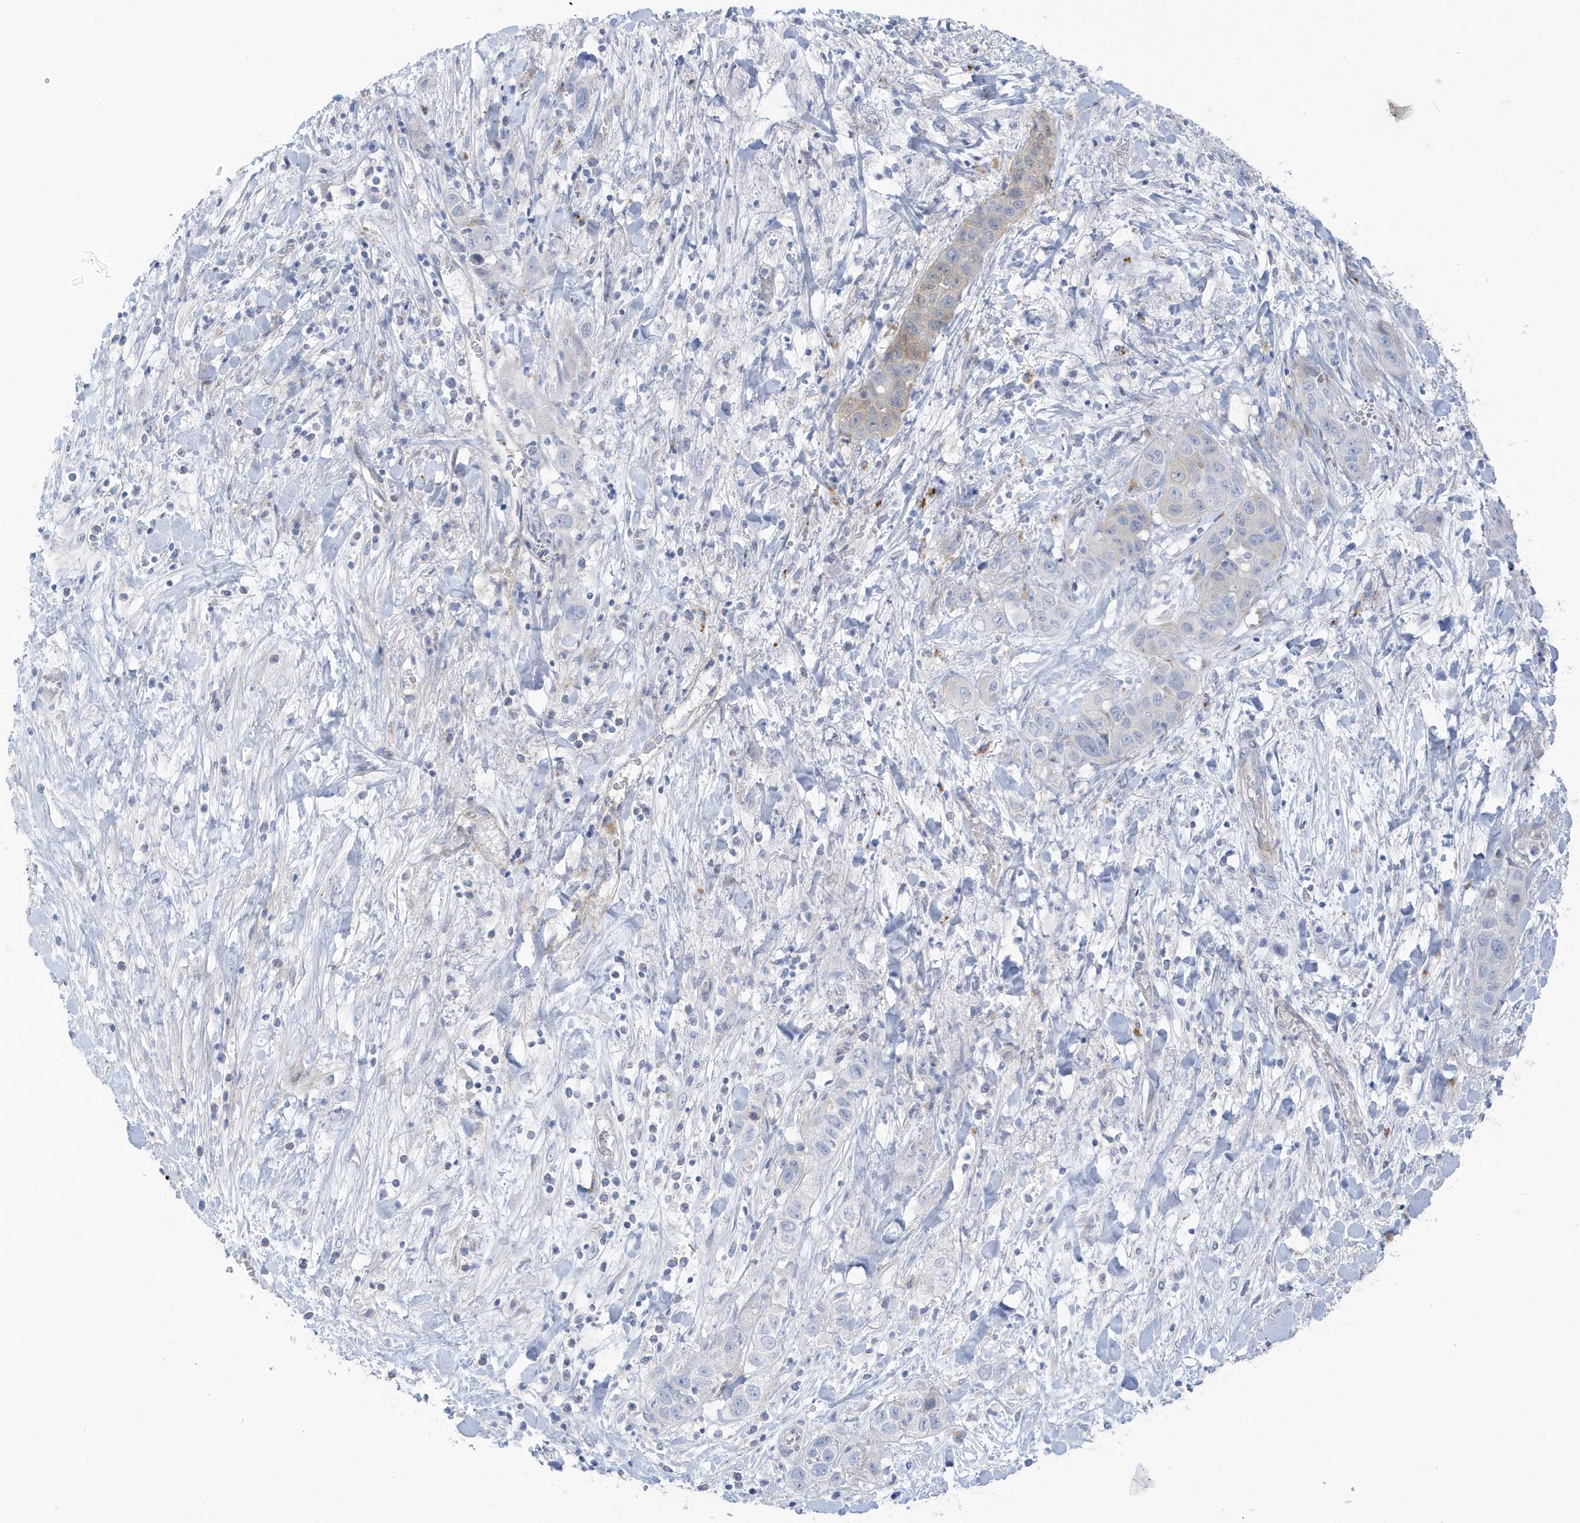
{"staining": {"intensity": "negative", "quantity": "none", "location": "none"}, "tissue": "liver cancer", "cell_type": "Tumor cells", "image_type": "cancer", "snomed": [{"axis": "morphology", "description": "Cholangiocarcinoma"}, {"axis": "topography", "description": "Liver"}], "caption": "High power microscopy histopathology image of an immunohistochemistry (IHC) micrograph of liver cancer (cholangiocarcinoma), revealing no significant expression in tumor cells.", "gene": "ATP13A5", "patient": {"sex": "female", "age": 52}}